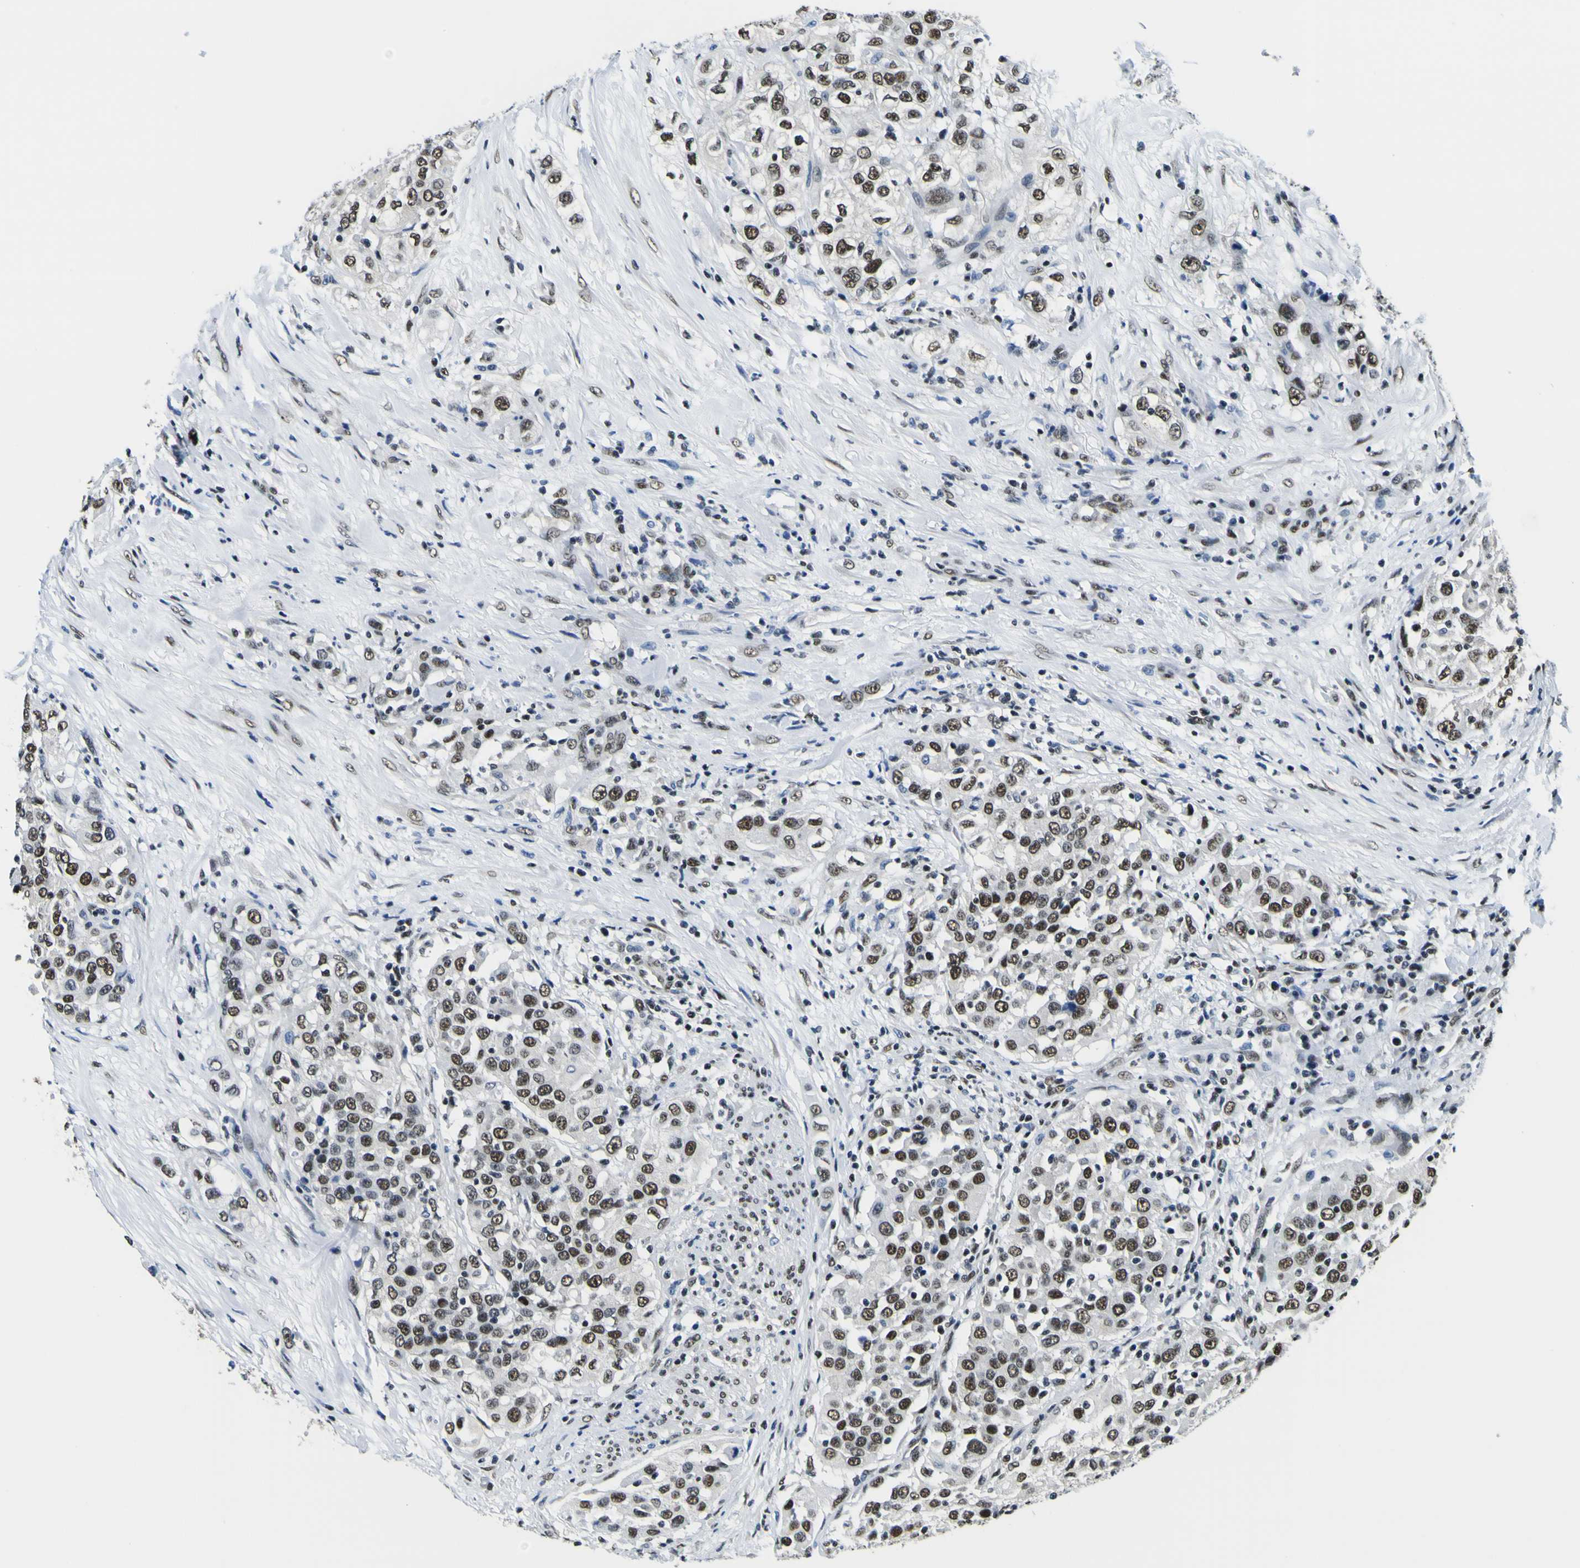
{"staining": {"intensity": "strong", "quantity": ">75%", "location": "nuclear"}, "tissue": "urothelial cancer", "cell_type": "Tumor cells", "image_type": "cancer", "snomed": [{"axis": "morphology", "description": "Urothelial carcinoma, High grade"}, {"axis": "topography", "description": "Urinary bladder"}], "caption": "DAB (3,3'-diaminobenzidine) immunohistochemical staining of urothelial cancer exhibits strong nuclear protein staining in about >75% of tumor cells. Nuclei are stained in blue.", "gene": "SP1", "patient": {"sex": "female", "age": 80}}